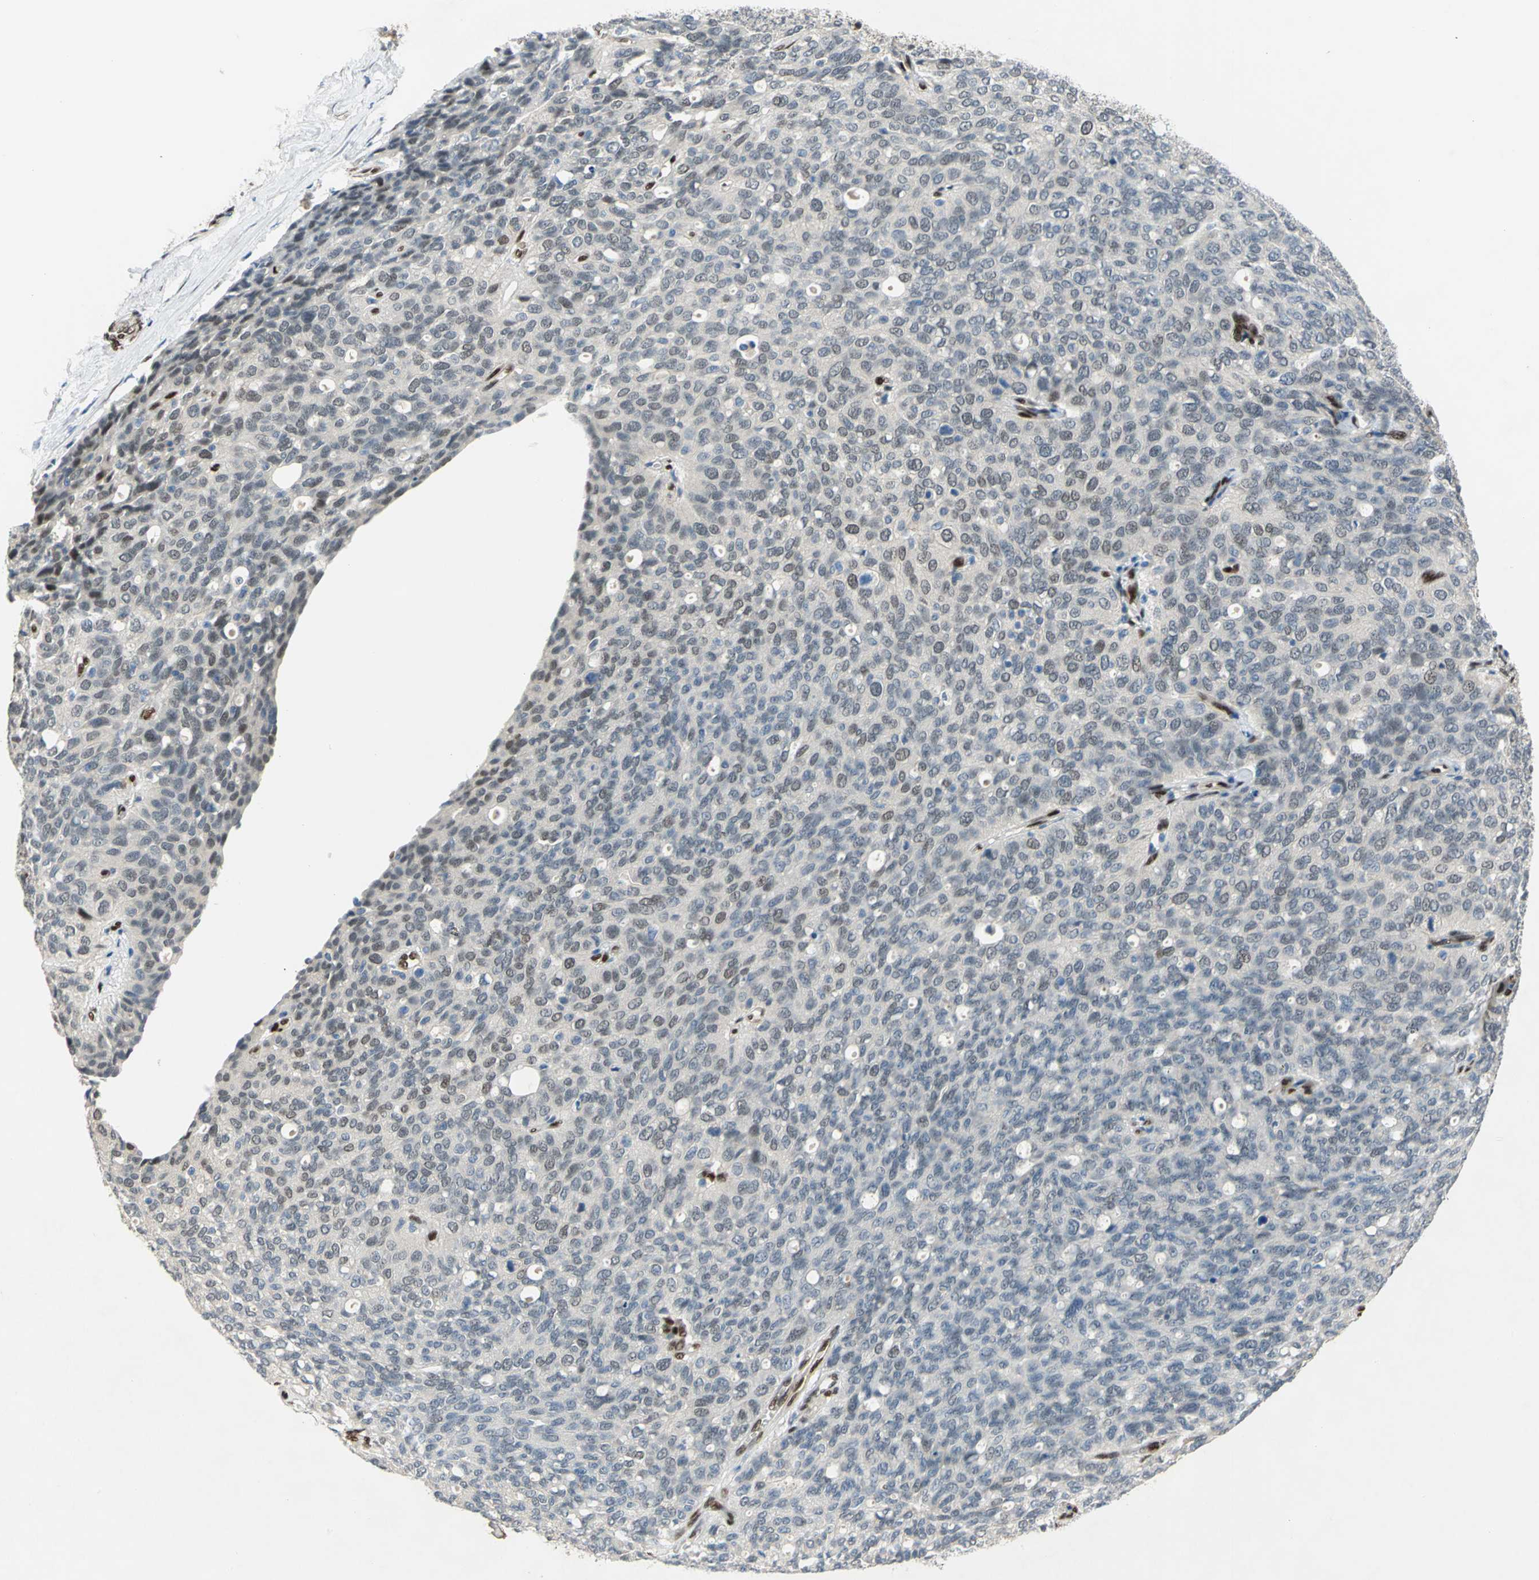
{"staining": {"intensity": "negative", "quantity": "none", "location": "none"}, "tissue": "ovarian cancer", "cell_type": "Tumor cells", "image_type": "cancer", "snomed": [{"axis": "morphology", "description": "Carcinoma, endometroid"}, {"axis": "topography", "description": "Ovary"}], "caption": "Tumor cells show no significant staining in ovarian cancer (endometroid carcinoma).", "gene": "RBFOX2", "patient": {"sex": "female", "age": 60}}